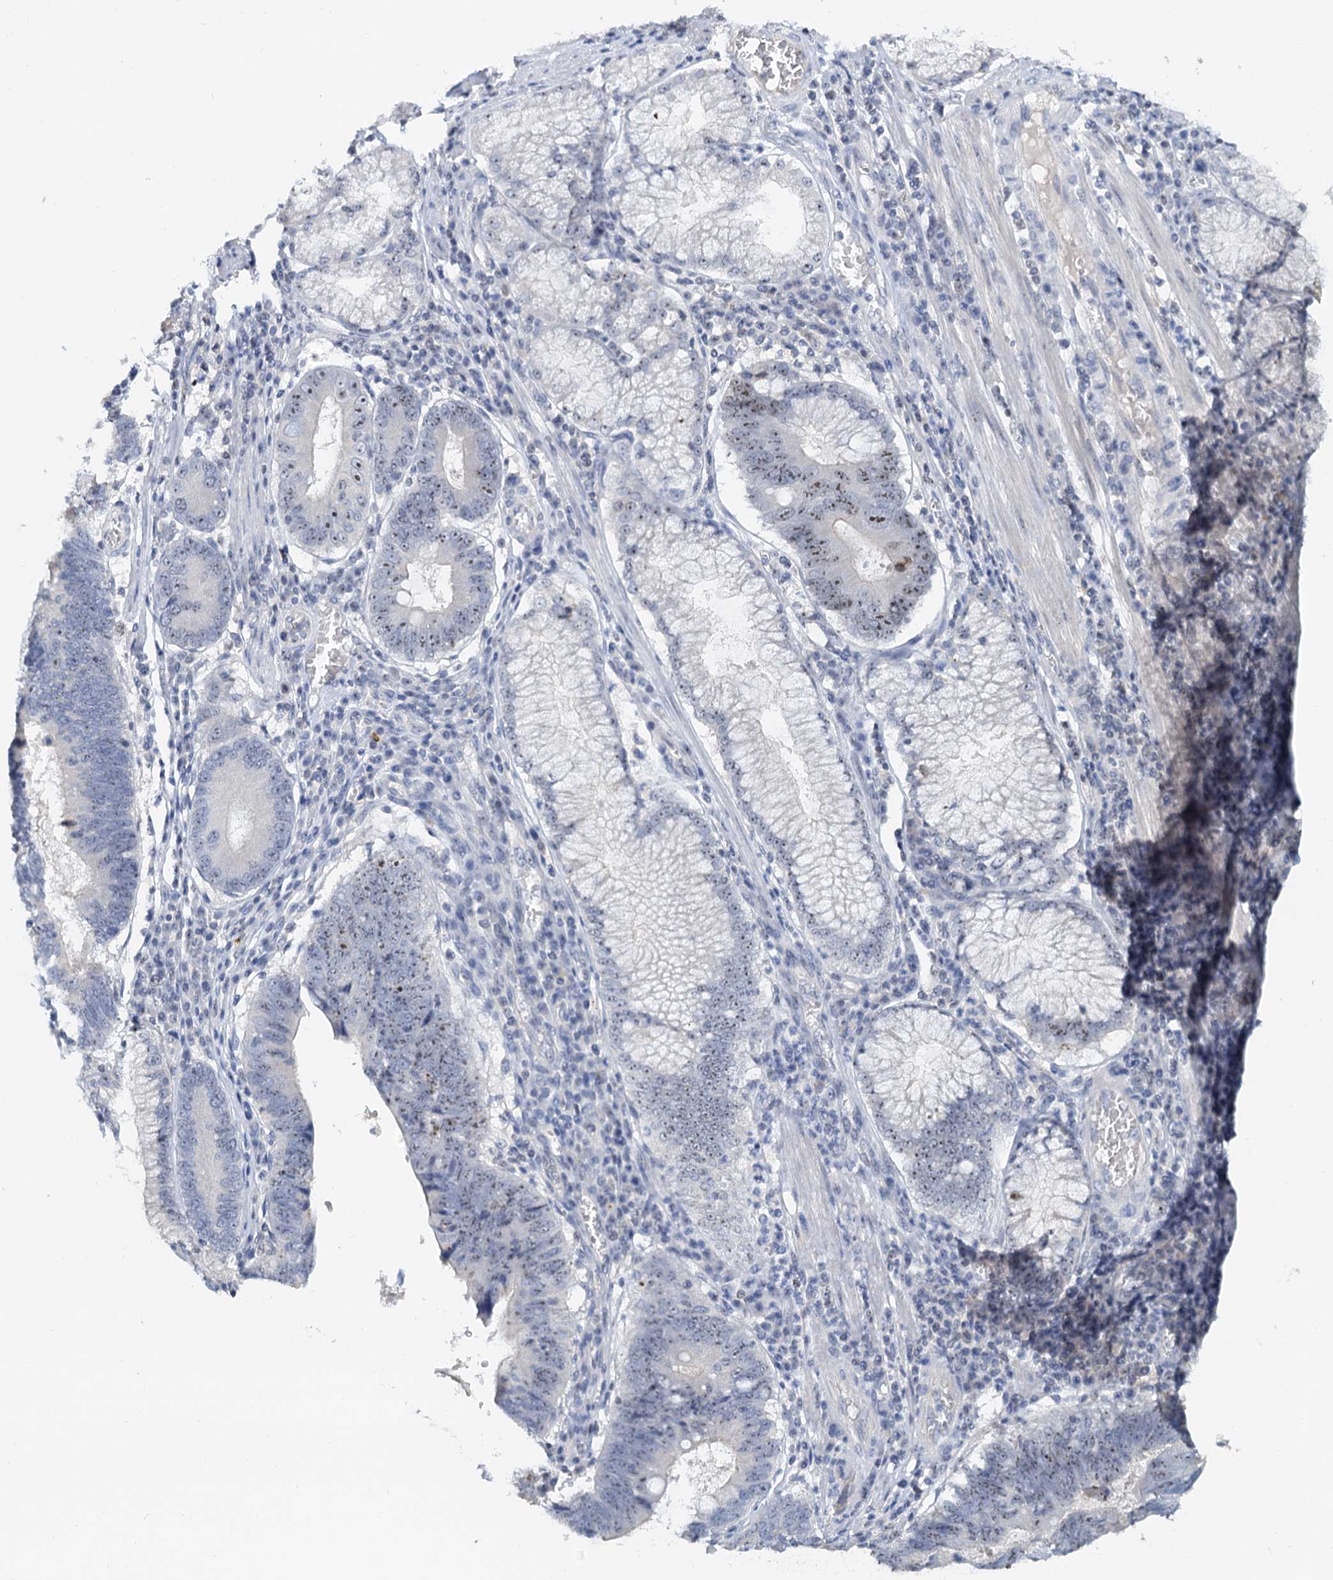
{"staining": {"intensity": "weak", "quantity": ">75%", "location": "nuclear"}, "tissue": "stomach cancer", "cell_type": "Tumor cells", "image_type": "cancer", "snomed": [{"axis": "morphology", "description": "Adenocarcinoma, NOS"}, {"axis": "topography", "description": "Stomach"}], "caption": "Immunohistochemistry (IHC) staining of stomach cancer (adenocarcinoma), which reveals low levels of weak nuclear positivity in approximately >75% of tumor cells indicating weak nuclear protein expression. The staining was performed using DAB (brown) for protein detection and nuclei were counterstained in hematoxylin (blue).", "gene": "NOP2", "patient": {"sex": "male", "age": 59}}